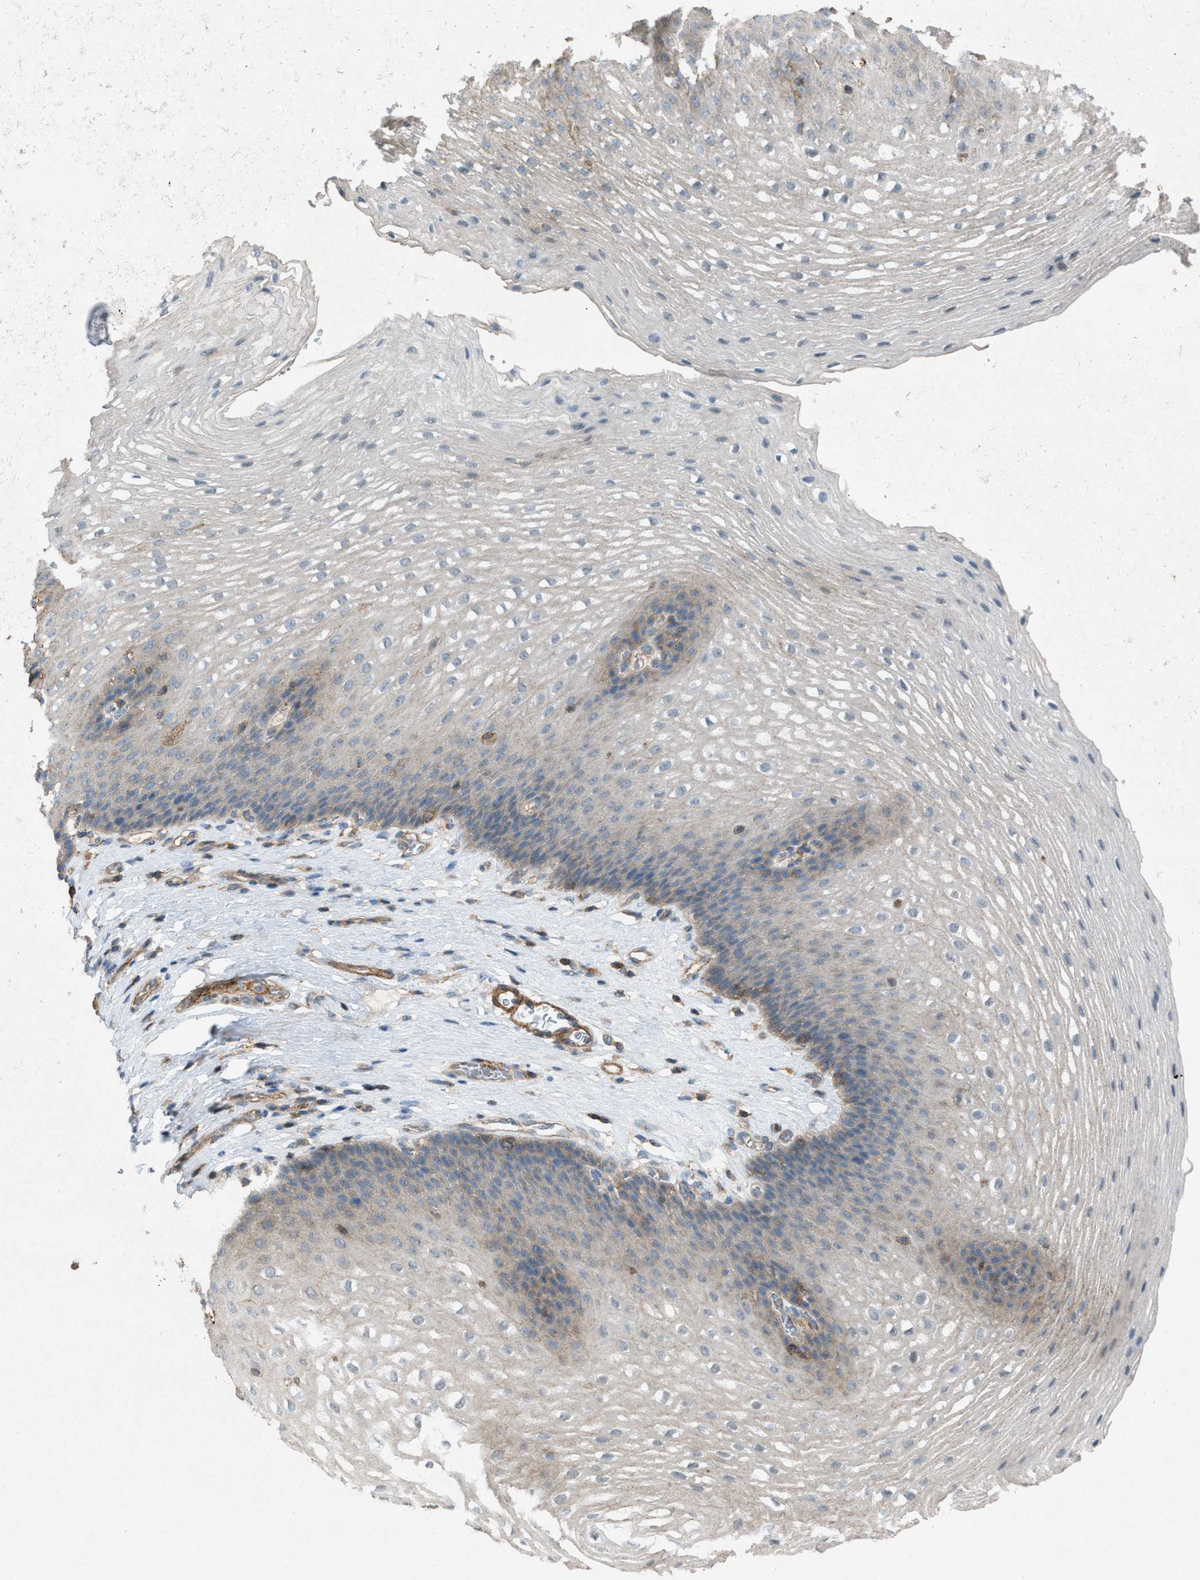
{"staining": {"intensity": "weak", "quantity": "<25%", "location": "cytoplasmic/membranous"}, "tissue": "esophagus", "cell_type": "Squamous epithelial cells", "image_type": "normal", "snomed": [{"axis": "morphology", "description": "Normal tissue, NOS"}, {"axis": "topography", "description": "Esophagus"}], "caption": "Squamous epithelial cells show no significant expression in unremarkable esophagus. (Brightfield microscopy of DAB (3,3'-diaminobenzidine) IHC at high magnification).", "gene": "NCK2", "patient": {"sex": "male", "age": 48}}